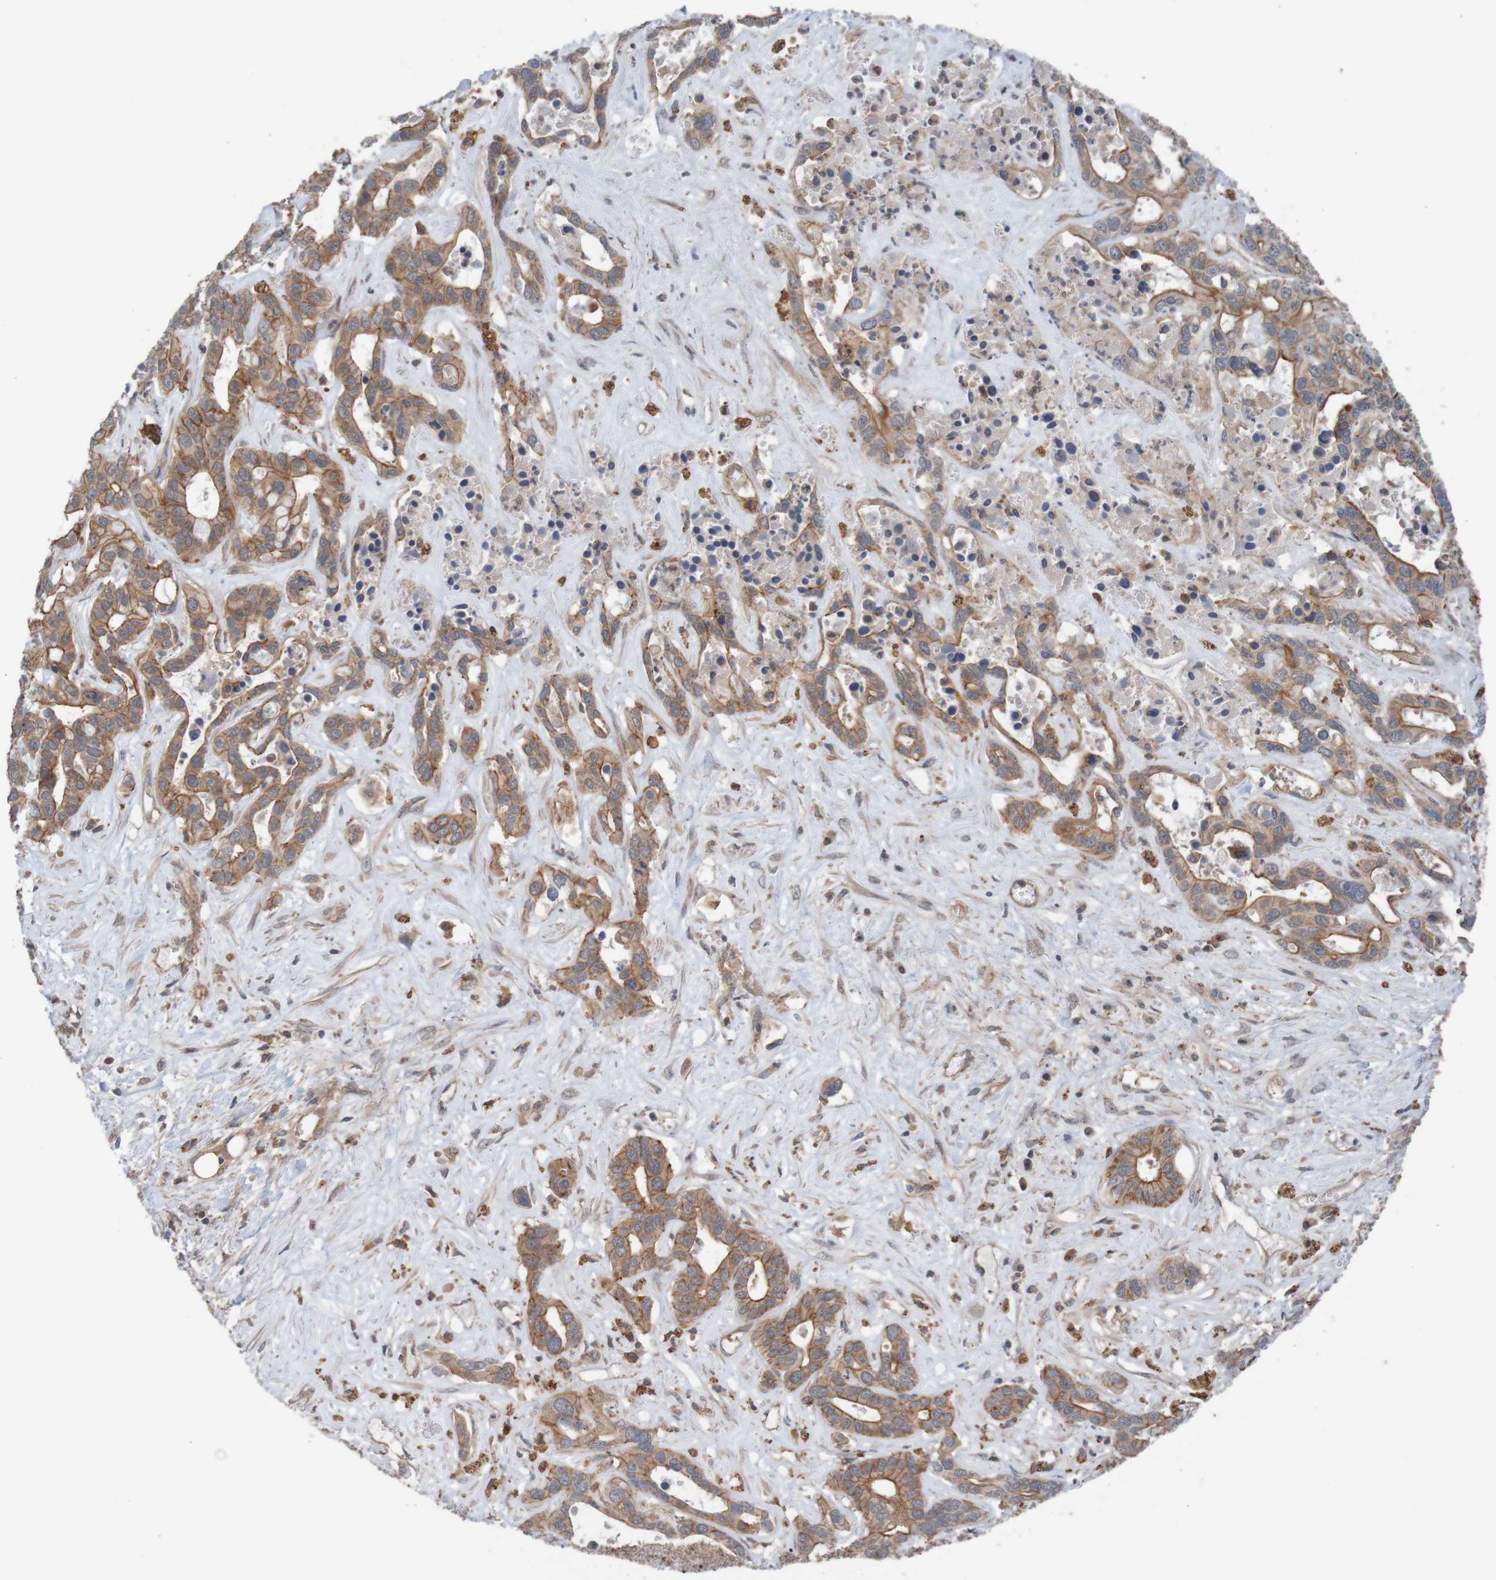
{"staining": {"intensity": "moderate", "quantity": ">75%", "location": "cytoplasmic/membranous"}, "tissue": "liver cancer", "cell_type": "Tumor cells", "image_type": "cancer", "snomed": [{"axis": "morphology", "description": "Cholangiocarcinoma"}, {"axis": "topography", "description": "Liver"}], "caption": "Human liver cancer stained with a brown dye reveals moderate cytoplasmic/membranous positive staining in approximately >75% of tumor cells.", "gene": "ARHGEF11", "patient": {"sex": "female", "age": 65}}